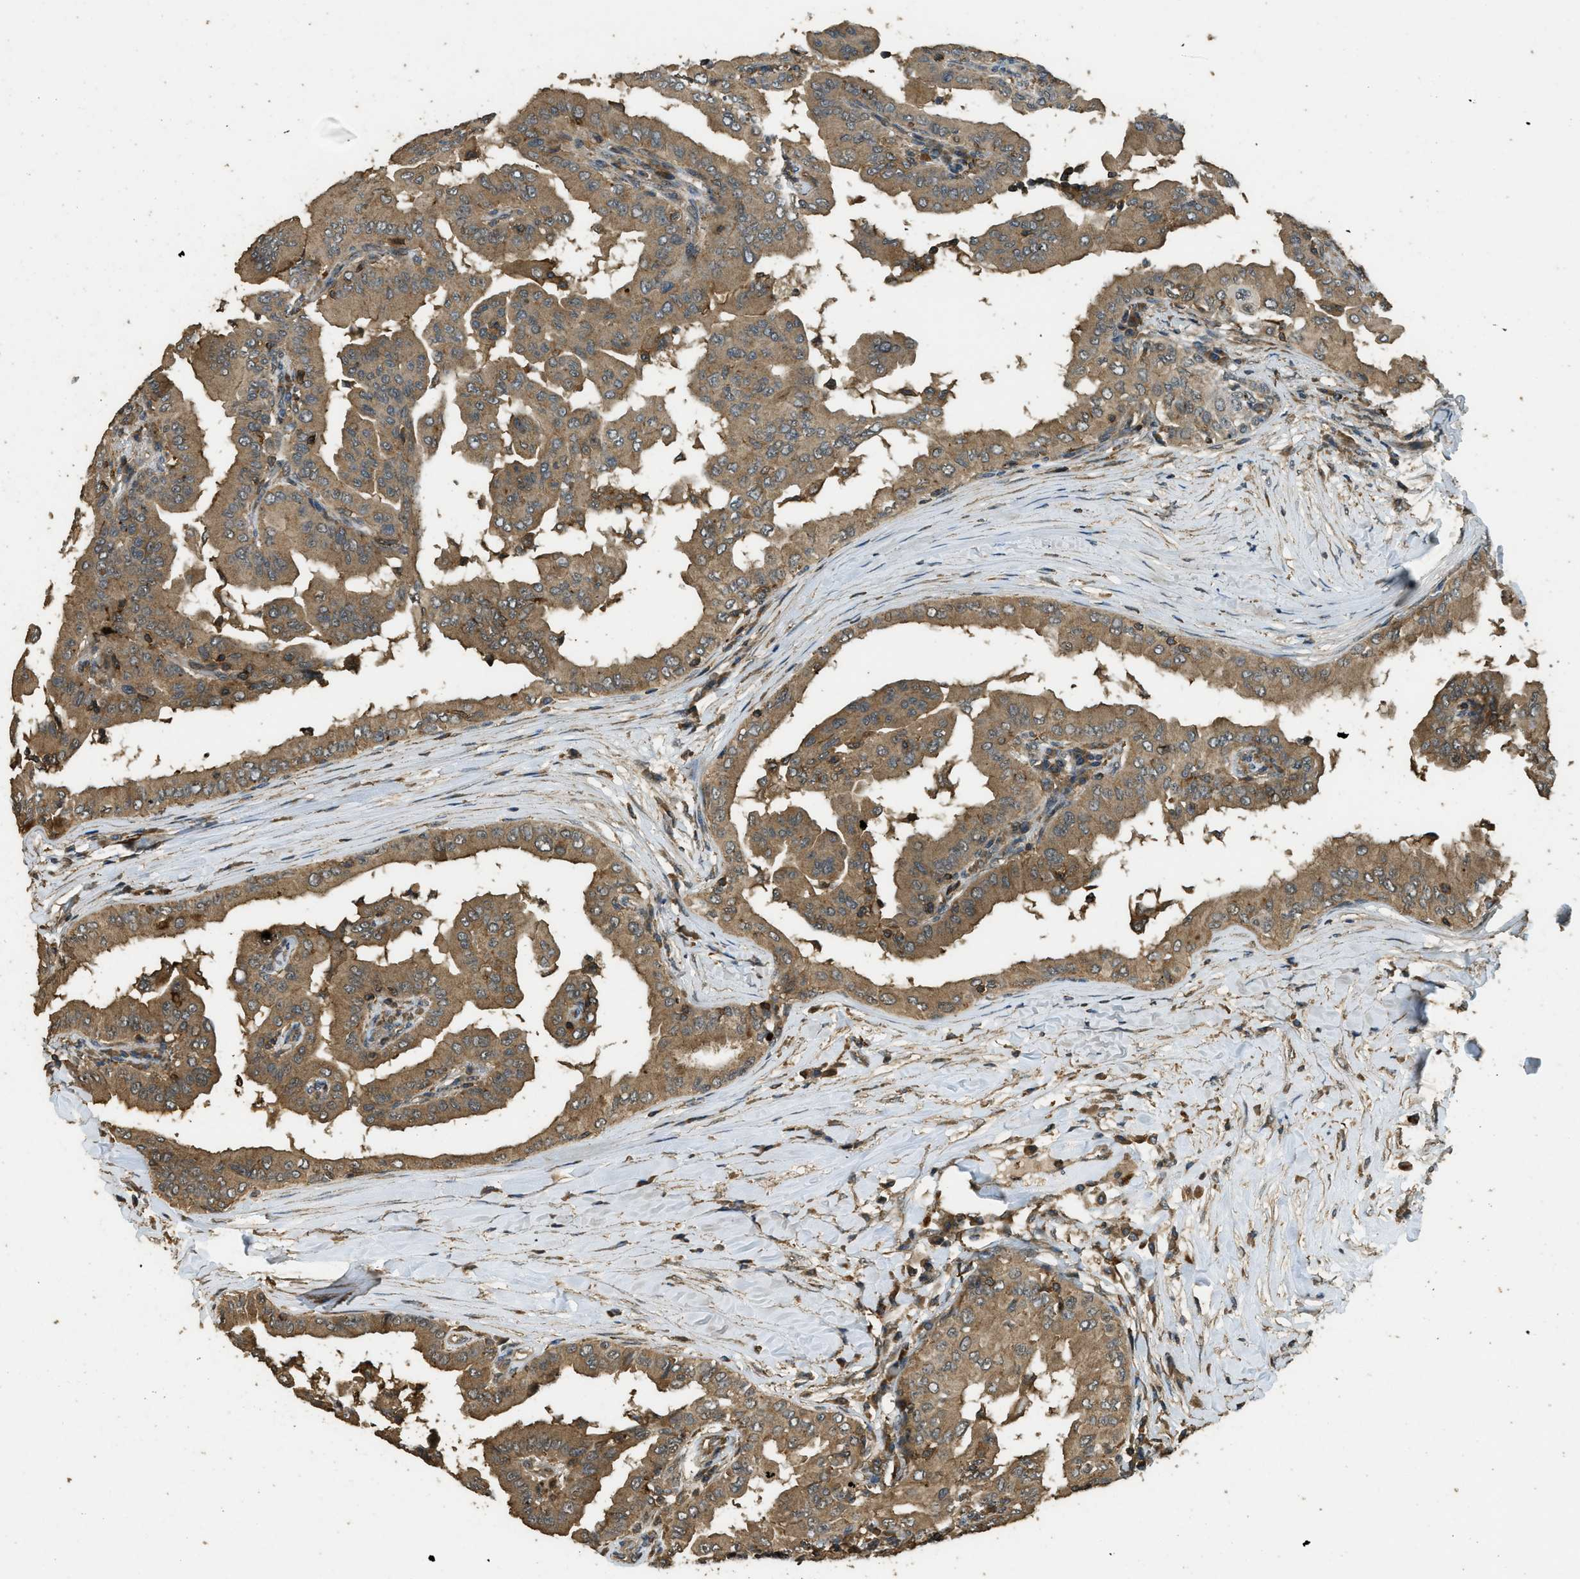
{"staining": {"intensity": "moderate", "quantity": ">75%", "location": "cytoplasmic/membranous"}, "tissue": "thyroid cancer", "cell_type": "Tumor cells", "image_type": "cancer", "snomed": [{"axis": "morphology", "description": "Papillary adenocarcinoma, NOS"}, {"axis": "topography", "description": "Thyroid gland"}], "caption": "The histopathology image reveals a brown stain indicating the presence of a protein in the cytoplasmic/membranous of tumor cells in thyroid cancer (papillary adenocarcinoma).", "gene": "PPP6R3", "patient": {"sex": "male", "age": 33}}